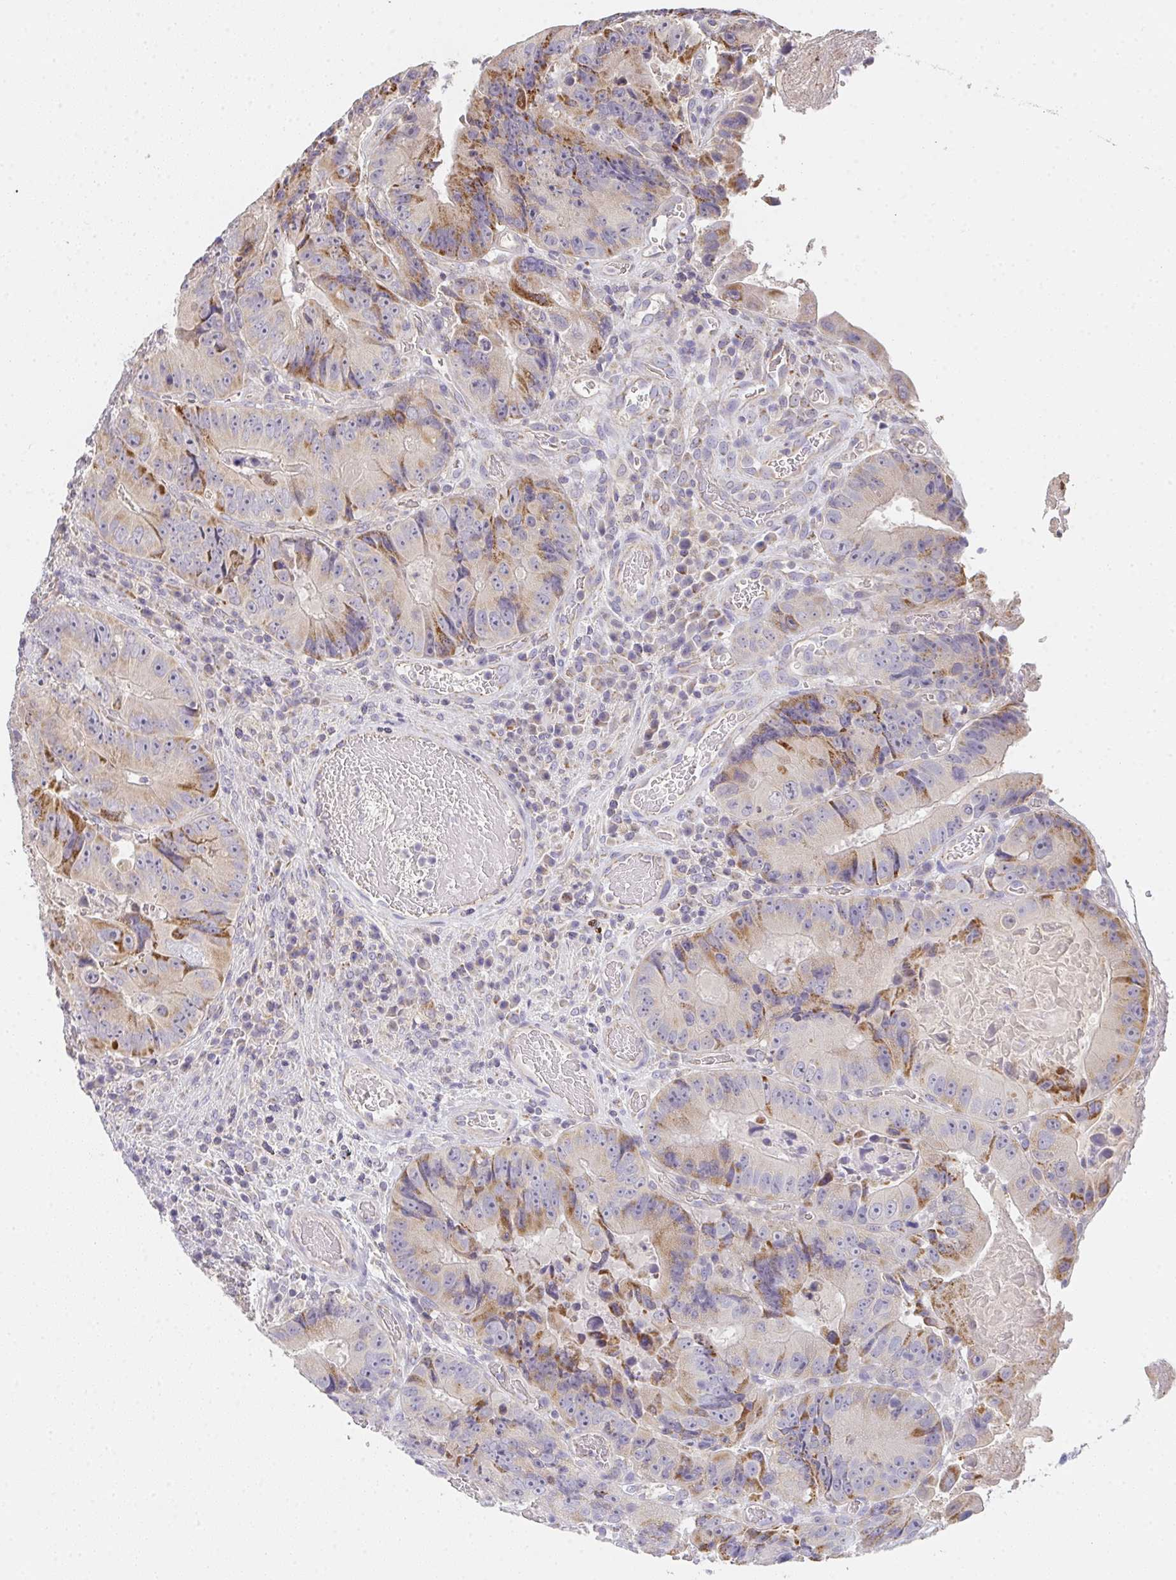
{"staining": {"intensity": "moderate", "quantity": "25%-75%", "location": "cytoplasmic/membranous"}, "tissue": "colorectal cancer", "cell_type": "Tumor cells", "image_type": "cancer", "snomed": [{"axis": "morphology", "description": "Adenocarcinoma, NOS"}, {"axis": "topography", "description": "Colon"}], "caption": "The immunohistochemical stain labels moderate cytoplasmic/membranous expression in tumor cells of adenocarcinoma (colorectal) tissue. (Brightfield microscopy of DAB IHC at high magnification).", "gene": "TMEM219", "patient": {"sex": "female", "age": 86}}